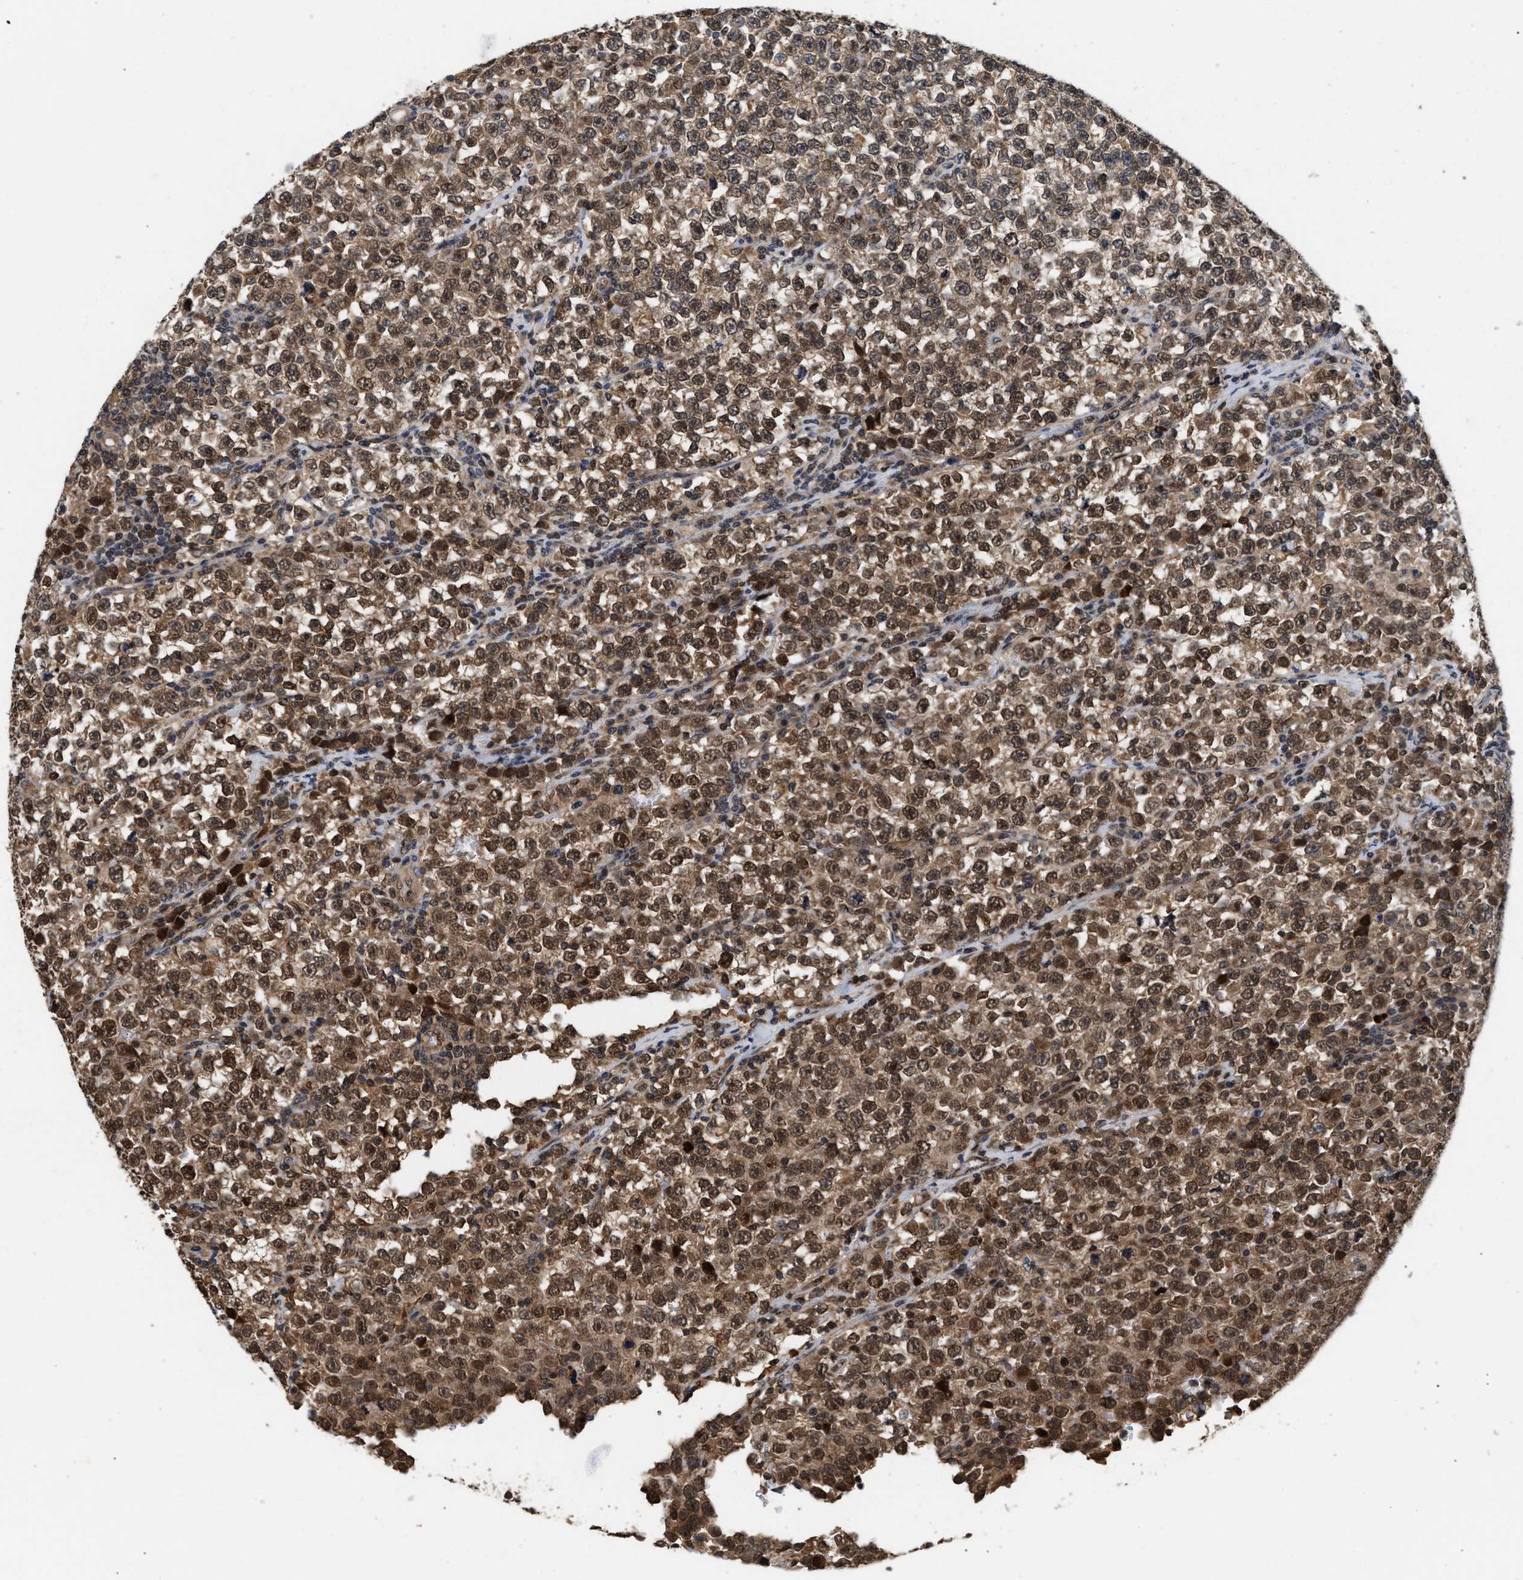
{"staining": {"intensity": "moderate", "quantity": ">75%", "location": "cytoplasmic/membranous,nuclear"}, "tissue": "testis cancer", "cell_type": "Tumor cells", "image_type": "cancer", "snomed": [{"axis": "morphology", "description": "Seminoma, NOS"}, {"axis": "topography", "description": "Testis"}], "caption": "Immunohistochemical staining of testis cancer displays moderate cytoplasmic/membranous and nuclear protein staining in about >75% of tumor cells. (DAB = brown stain, brightfield microscopy at high magnification).", "gene": "ABHD5", "patient": {"sex": "male", "age": 43}}